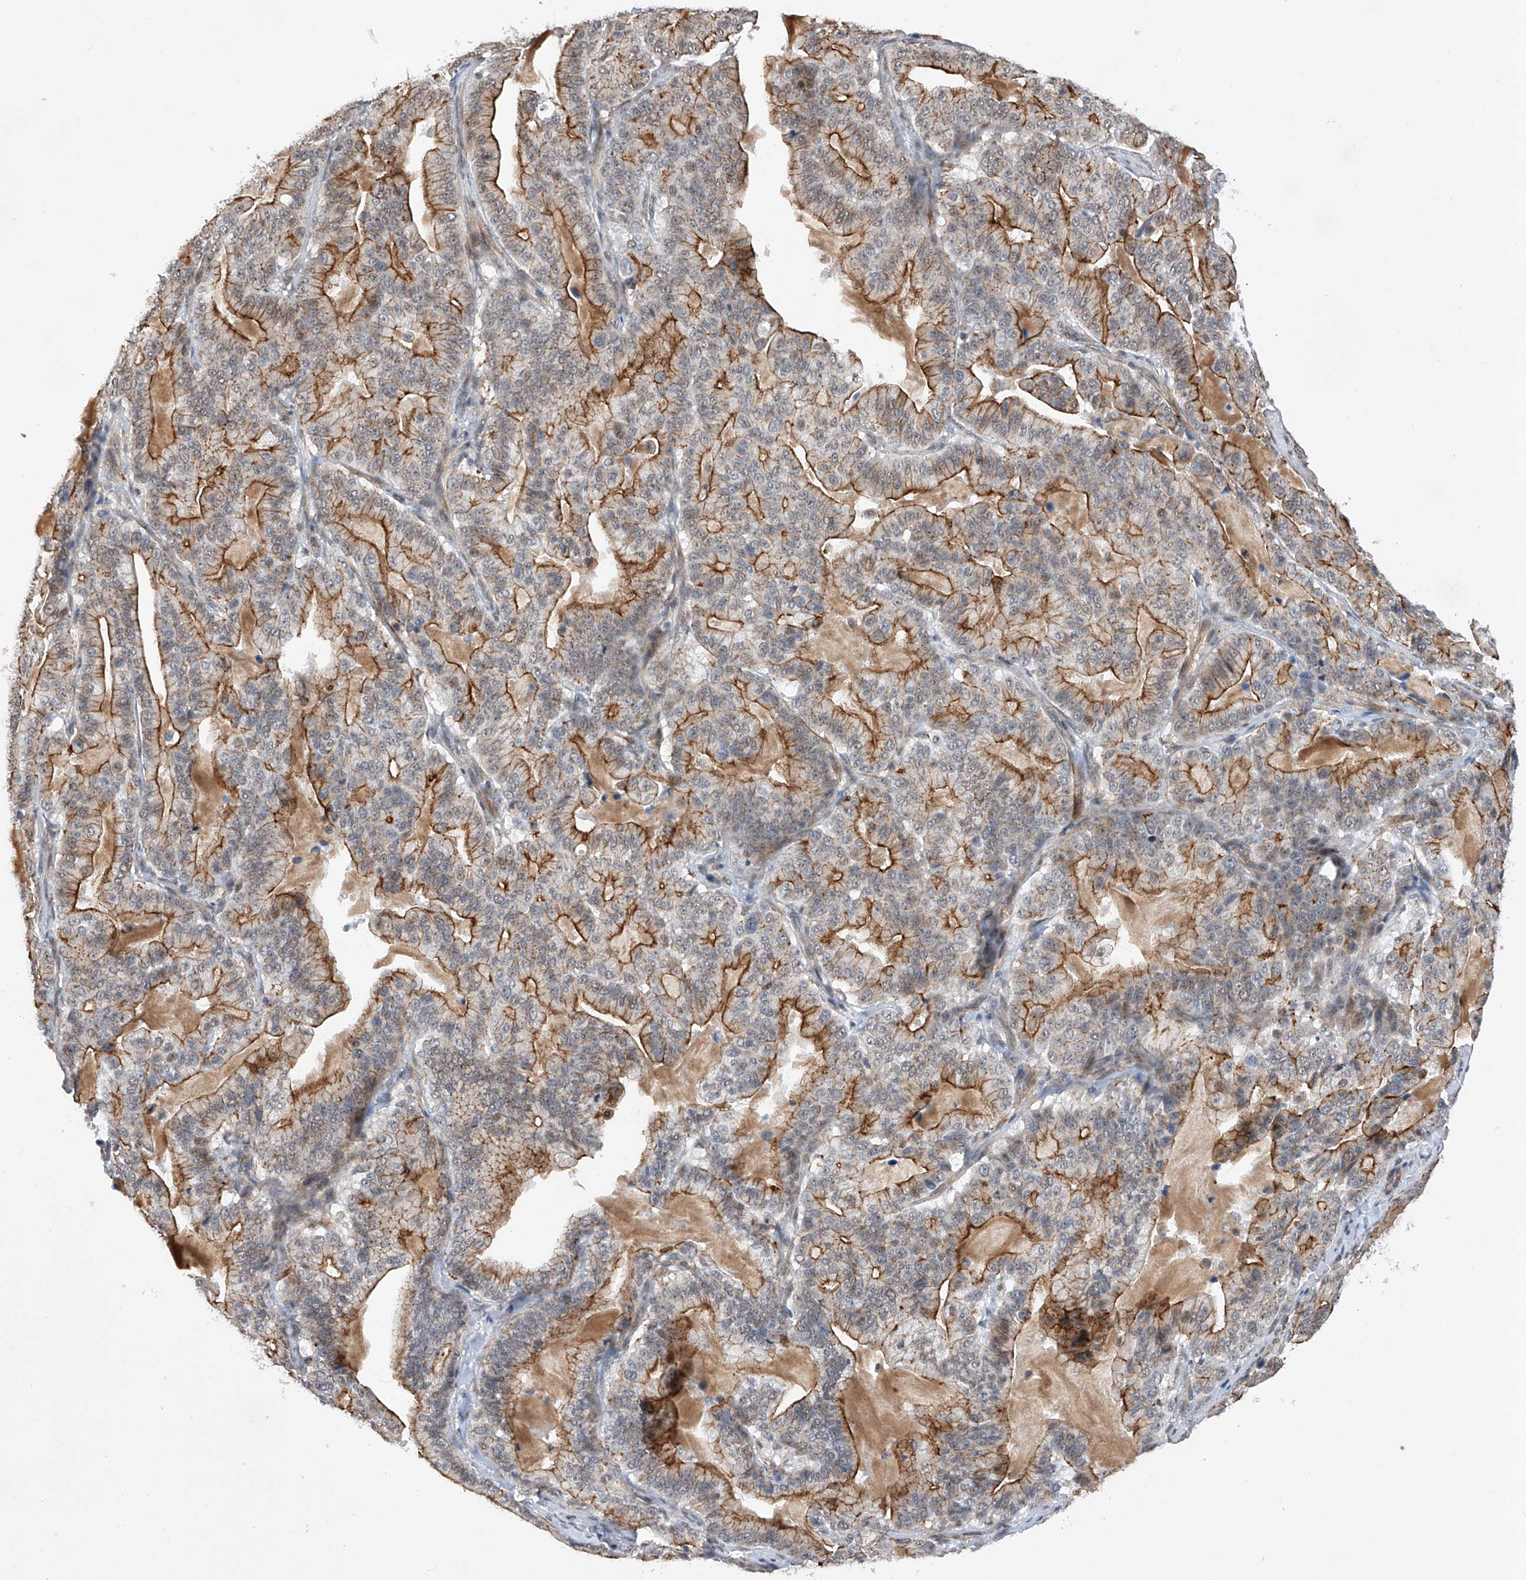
{"staining": {"intensity": "moderate", "quantity": ">75%", "location": "cytoplasmic/membranous,nuclear"}, "tissue": "pancreatic cancer", "cell_type": "Tumor cells", "image_type": "cancer", "snomed": [{"axis": "morphology", "description": "Adenocarcinoma, NOS"}, {"axis": "topography", "description": "Pancreas"}], "caption": "IHC of pancreatic adenocarcinoma reveals medium levels of moderate cytoplasmic/membranous and nuclear positivity in about >75% of tumor cells.", "gene": "NFATC4", "patient": {"sex": "male", "age": 63}}